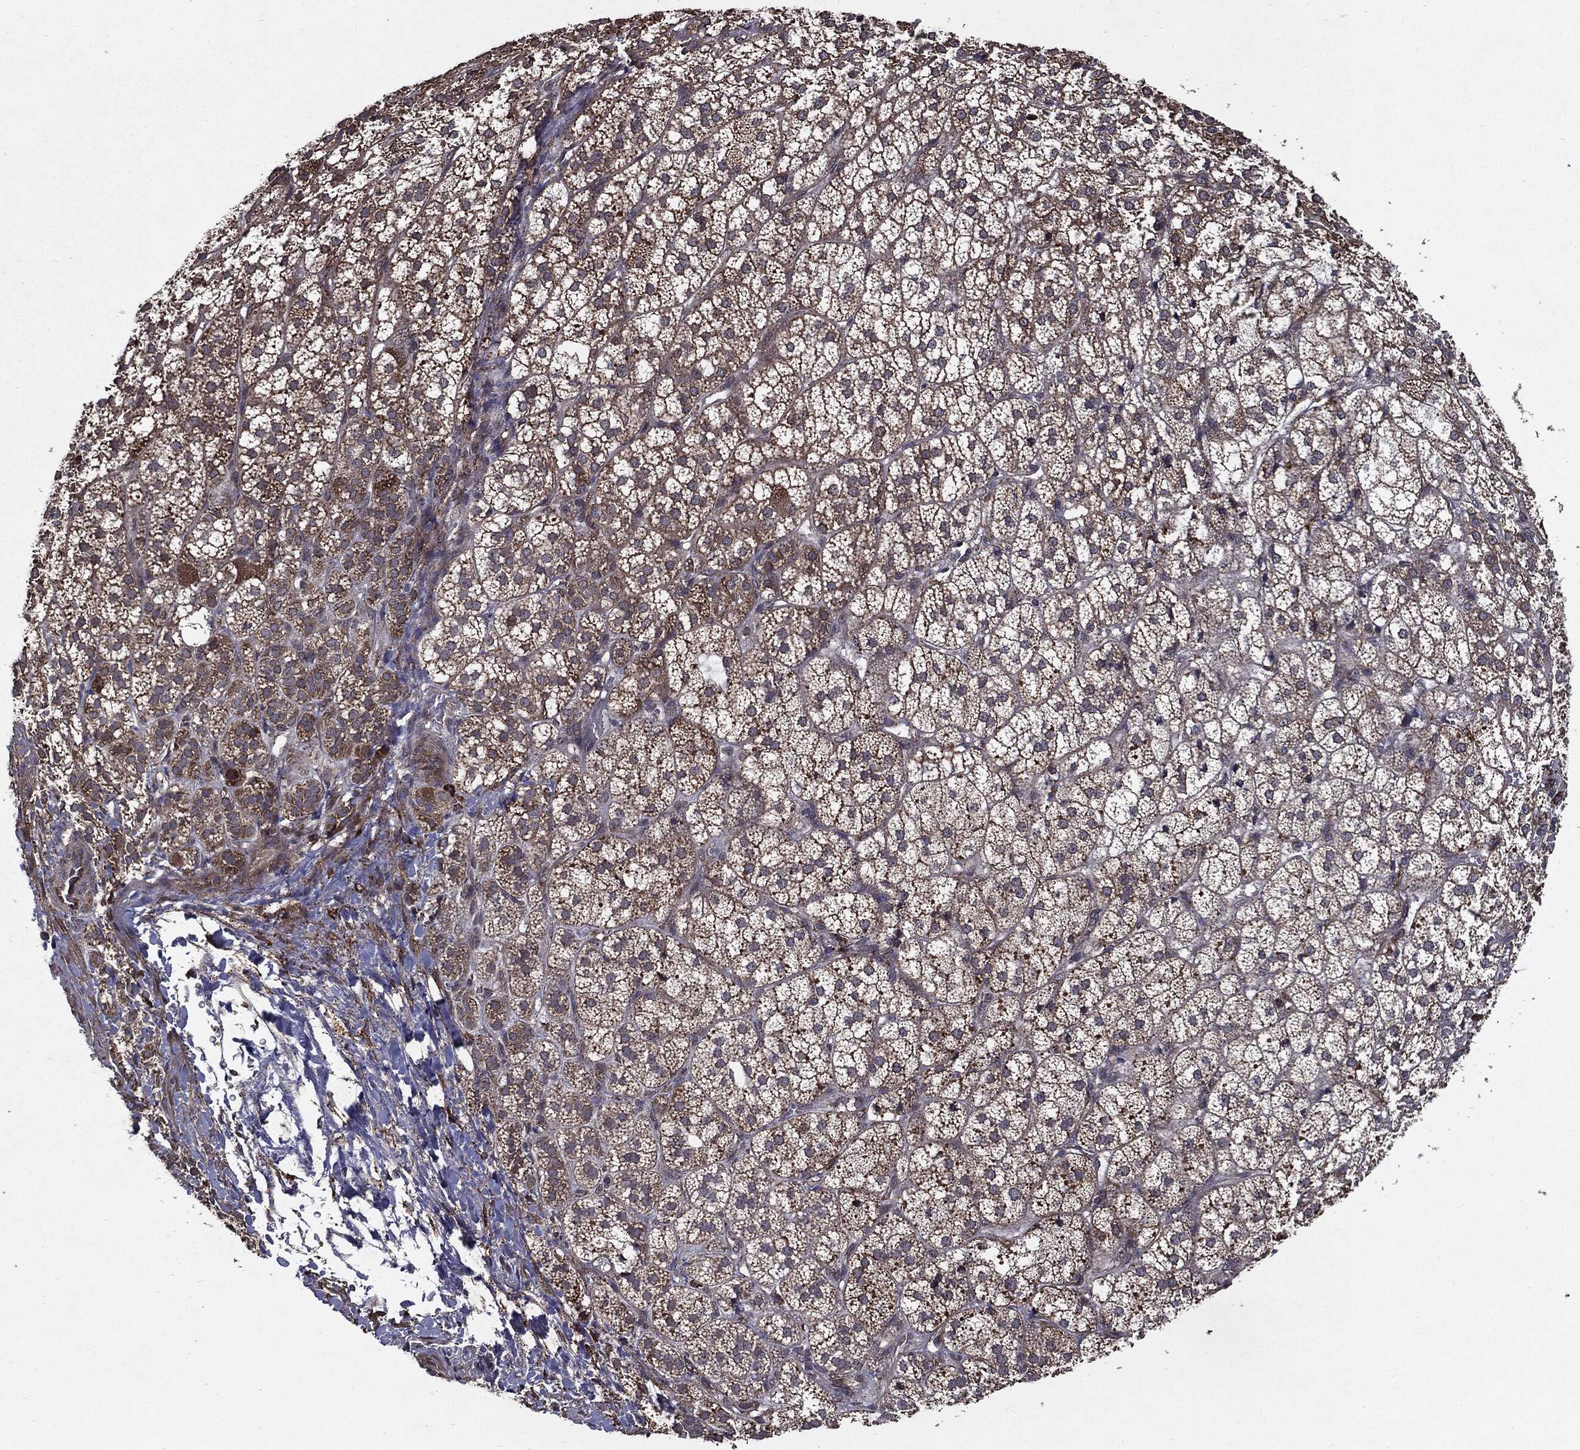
{"staining": {"intensity": "strong", "quantity": "25%-75%", "location": "cytoplasmic/membranous"}, "tissue": "adrenal gland", "cell_type": "Glandular cells", "image_type": "normal", "snomed": [{"axis": "morphology", "description": "Normal tissue, NOS"}, {"axis": "topography", "description": "Adrenal gland"}], "caption": "Immunohistochemistry (IHC) histopathology image of benign adrenal gland: human adrenal gland stained using IHC exhibits high levels of strong protein expression localized specifically in the cytoplasmic/membranous of glandular cells, appearing as a cytoplasmic/membranous brown color.", "gene": "HDAC5", "patient": {"sex": "female", "age": 60}}